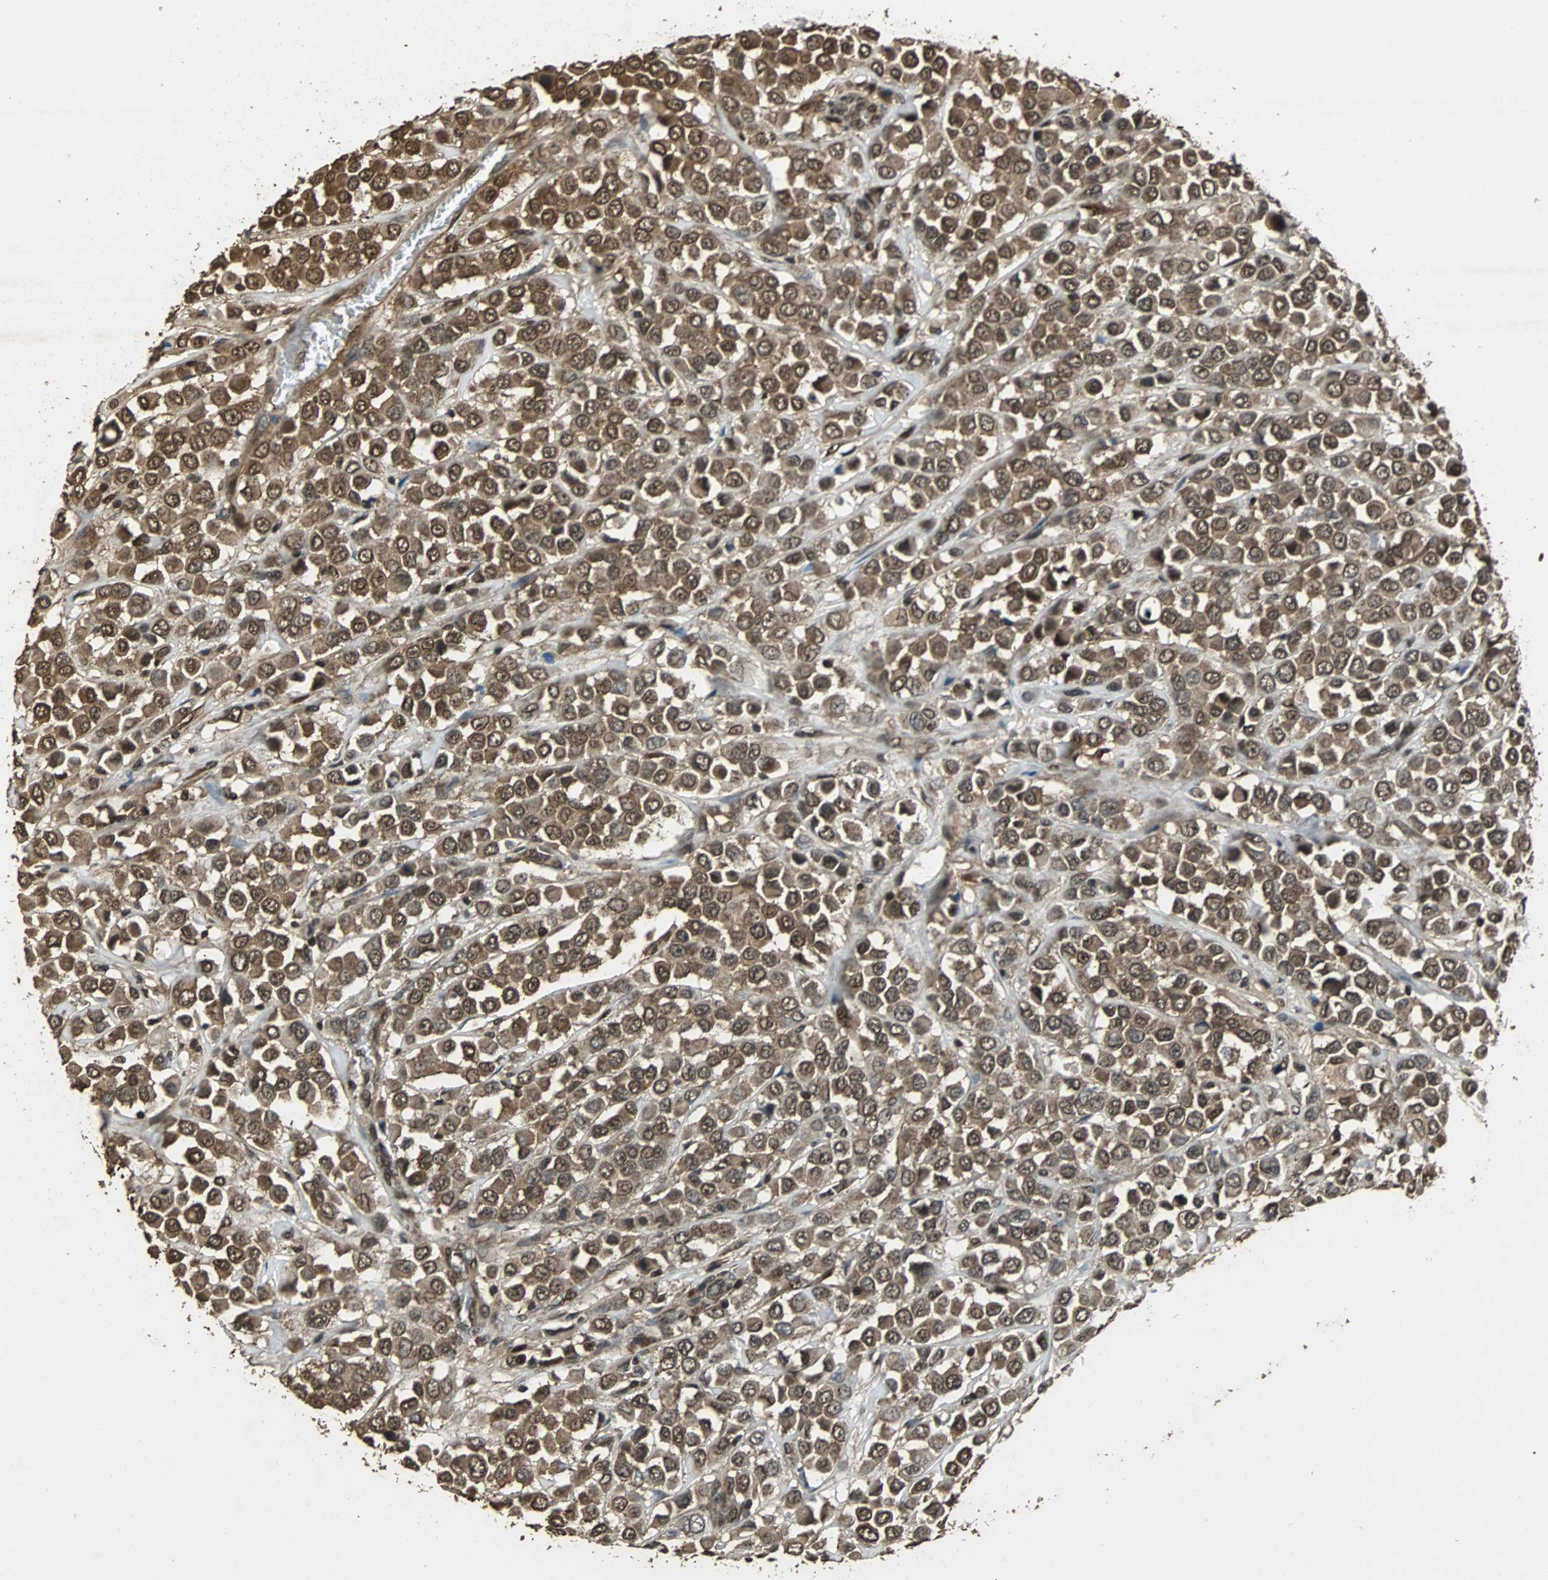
{"staining": {"intensity": "strong", "quantity": ">75%", "location": "cytoplasmic/membranous,nuclear"}, "tissue": "breast cancer", "cell_type": "Tumor cells", "image_type": "cancer", "snomed": [{"axis": "morphology", "description": "Duct carcinoma"}, {"axis": "topography", "description": "Breast"}], "caption": "There is high levels of strong cytoplasmic/membranous and nuclear staining in tumor cells of breast cancer, as demonstrated by immunohistochemical staining (brown color).", "gene": "ZNF18", "patient": {"sex": "female", "age": 61}}